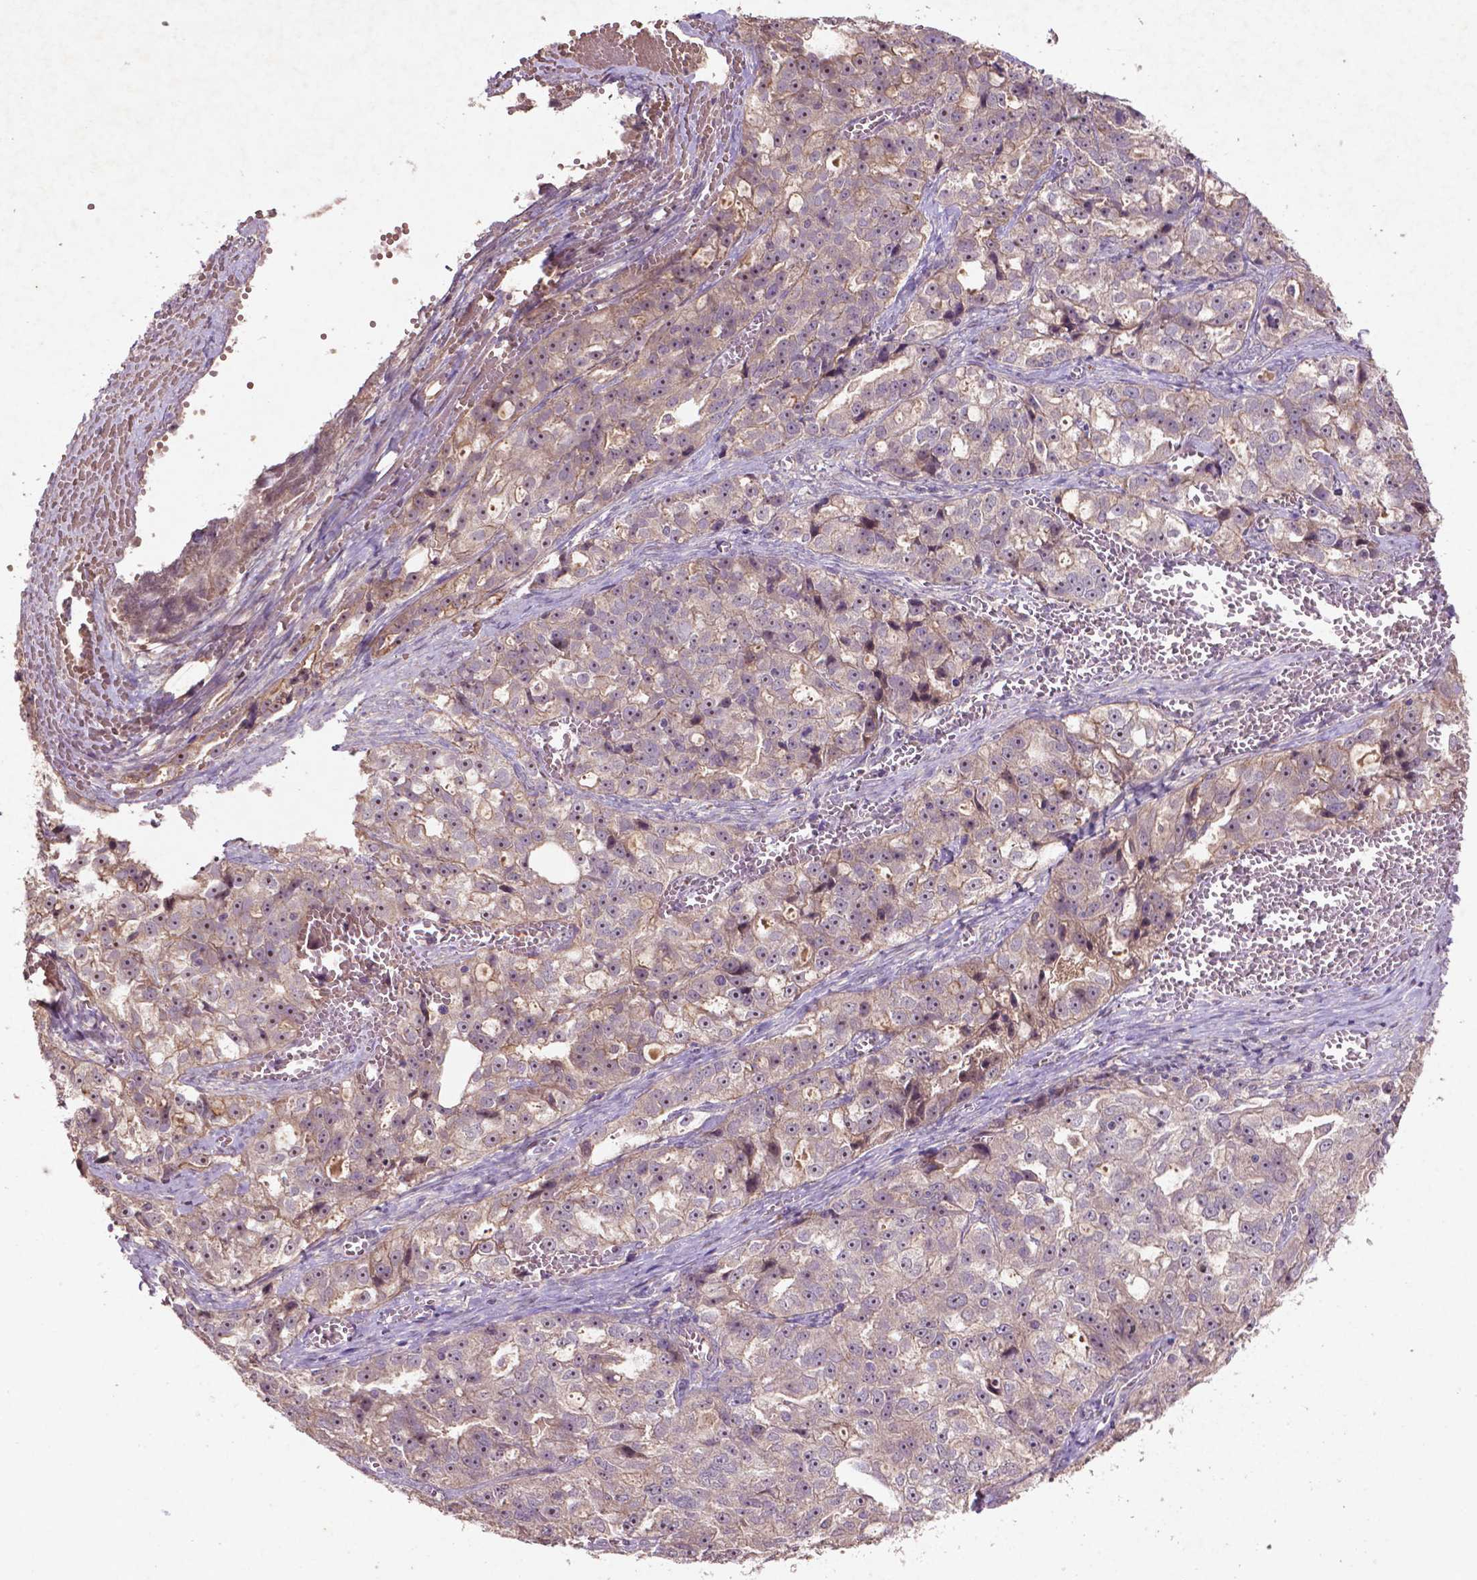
{"staining": {"intensity": "weak", "quantity": "25%-75%", "location": "cytoplasmic/membranous"}, "tissue": "ovarian cancer", "cell_type": "Tumor cells", "image_type": "cancer", "snomed": [{"axis": "morphology", "description": "Cystadenocarcinoma, serous, NOS"}, {"axis": "topography", "description": "Ovary"}], "caption": "The histopathology image shows staining of ovarian cancer, revealing weak cytoplasmic/membranous protein expression (brown color) within tumor cells.", "gene": "COQ2", "patient": {"sex": "female", "age": 51}}